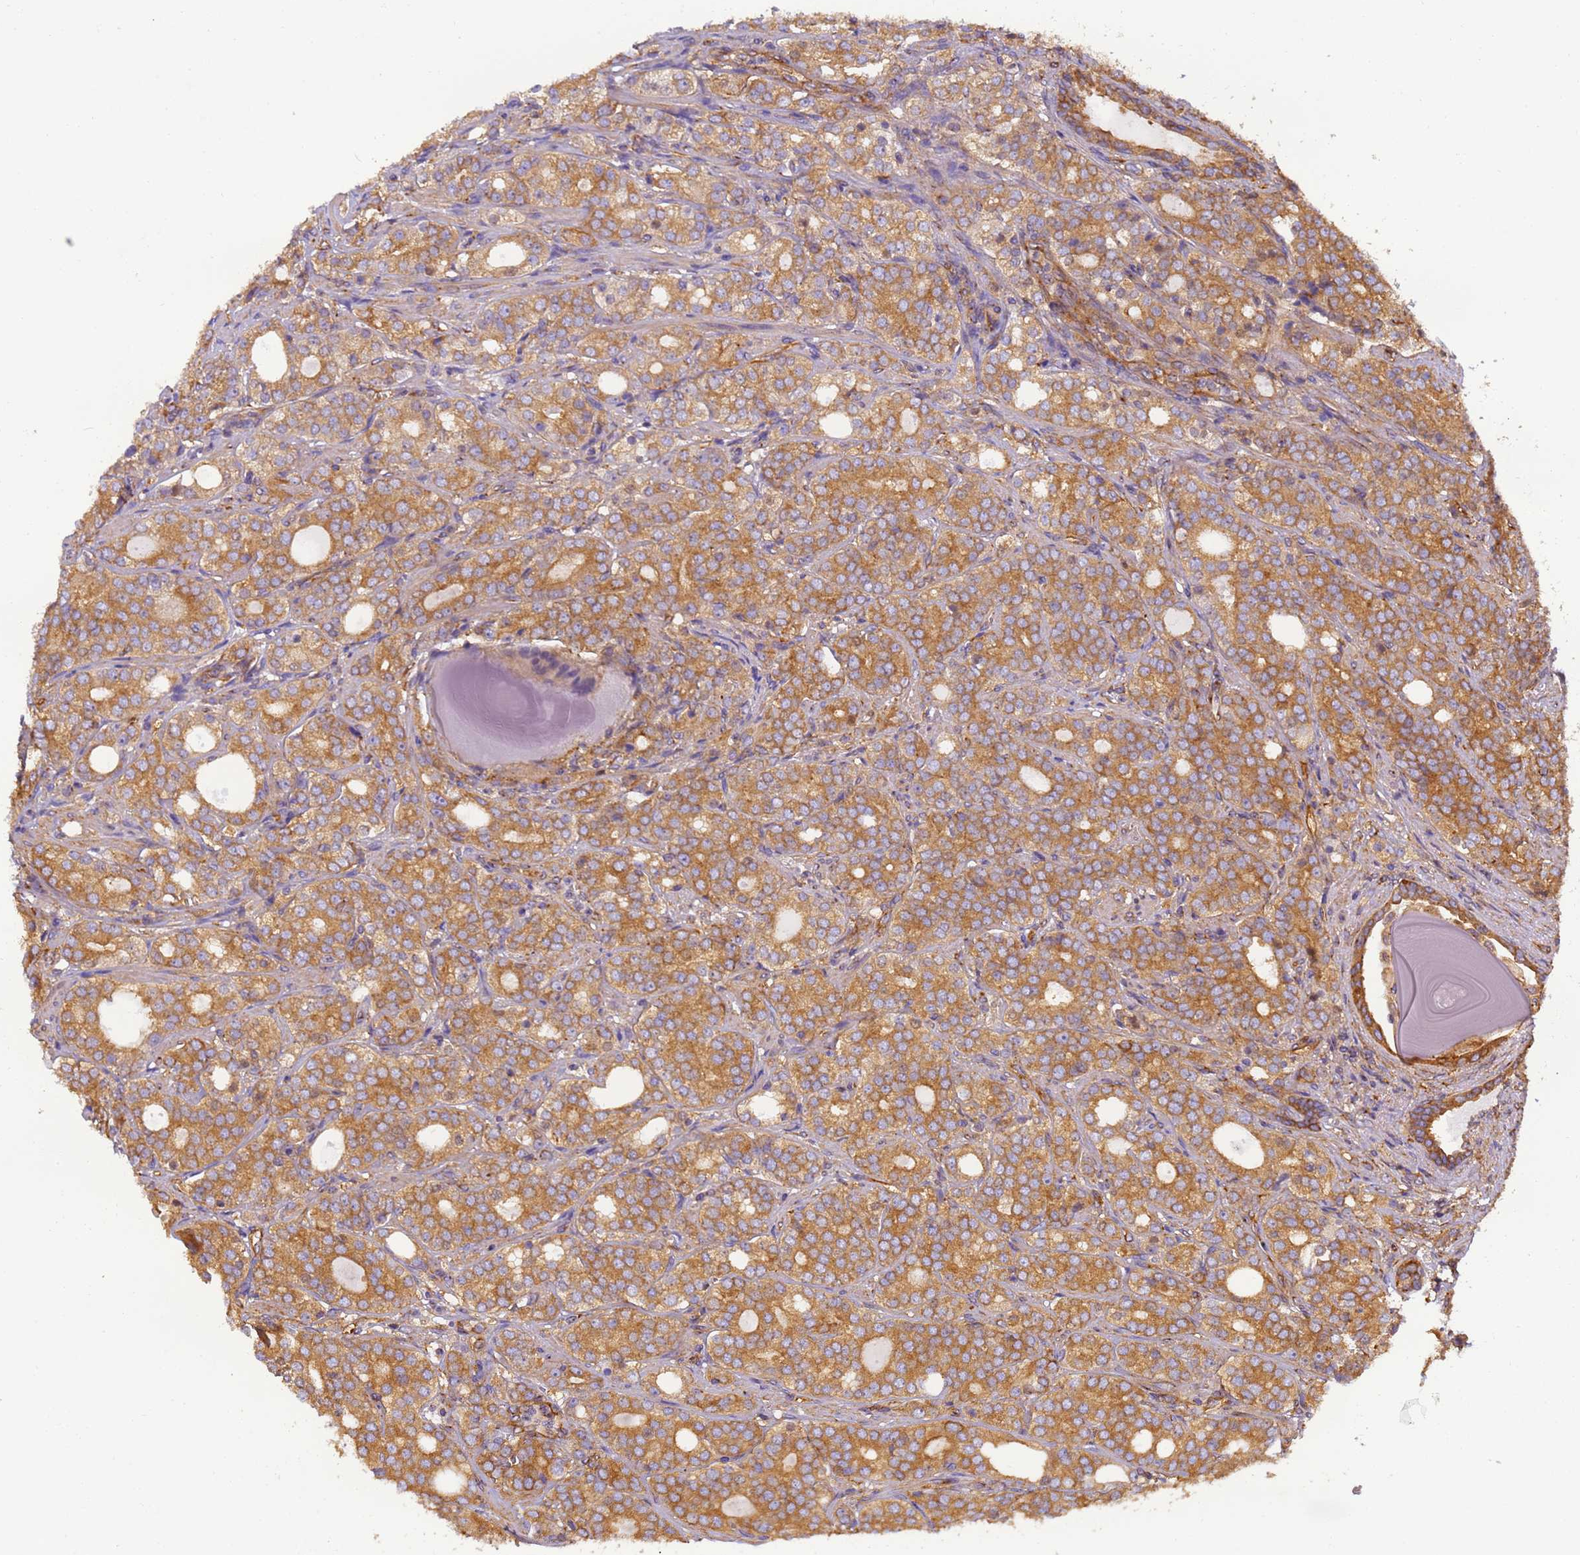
{"staining": {"intensity": "moderate", "quantity": ">75%", "location": "cytoplasmic/membranous"}, "tissue": "prostate cancer", "cell_type": "Tumor cells", "image_type": "cancer", "snomed": [{"axis": "morphology", "description": "Adenocarcinoma, High grade"}, {"axis": "topography", "description": "Prostate"}], "caption": "Prostate cancer stained with DAB (3,3'-diaminobenzidine) immunohistochemistry (IHC) shows medium levels of moderate cytoplasmic/membranous positivity in approximately >75% of tumor cells. Ihc stains the protein of interest in brown and the nuclei are stained blue.", "gene": "DYNC1I2", "patient": {"sex": "male", "age": 64}}